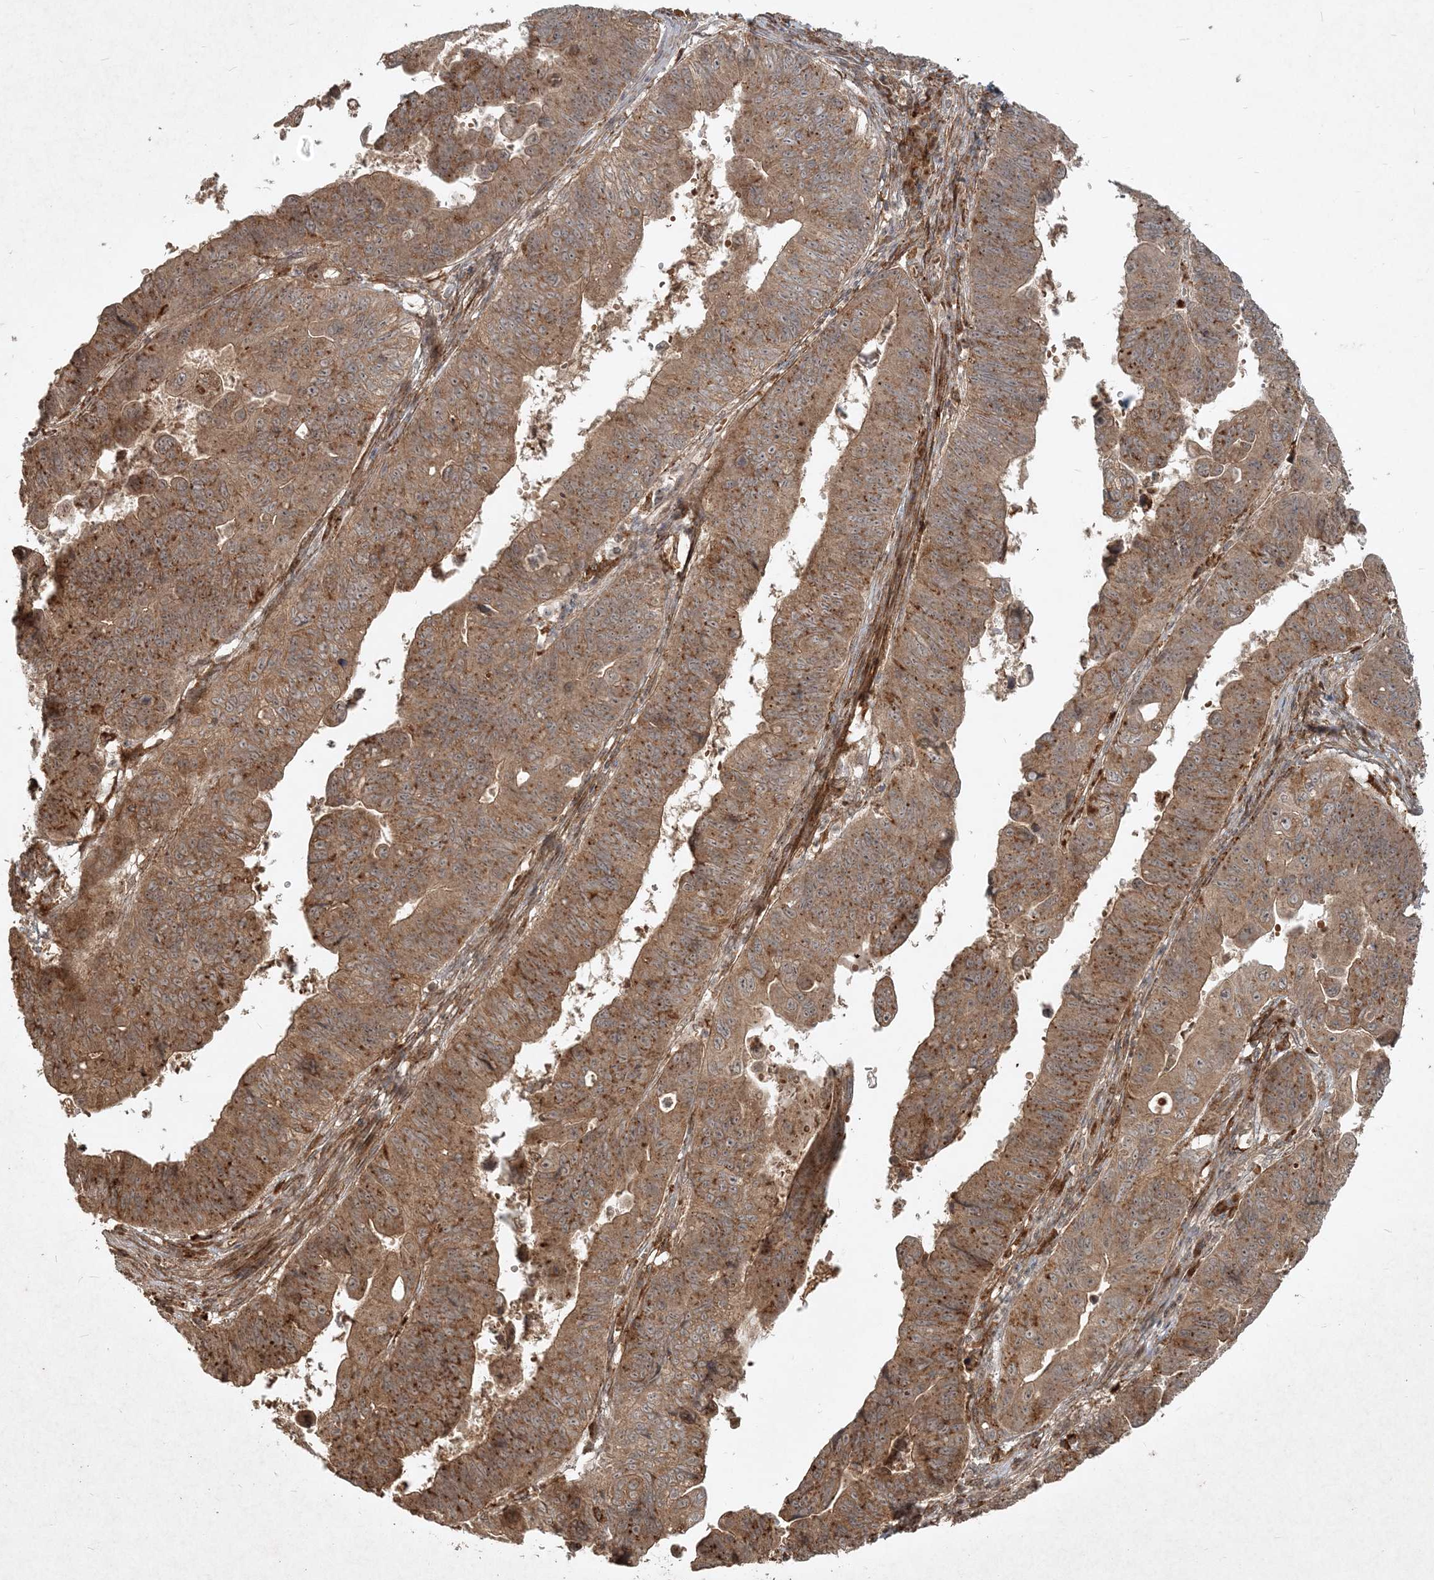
{"staining": {"intensity": "moderate", "quantity": ">75%", "location": "cytoplasmic/membranous"}, "tissue": "stomach cancer", "cell_type": "Tumor cells", "image_type": "cancer", "snomed": [{"axis": "morphology", "description": "Adenocarcinoma, NOS"}, {"axis": "topography", "description": "Stomach"}], "caption": "This is a micrograph of immunohistochemistry staining of stomach cancer (adenocarcinoma), which shows moderate expression in the cytoplasmic/membranous of tumor cells.", "gene": "NARS1", "patient": {"sex": "male", "age": 59}}